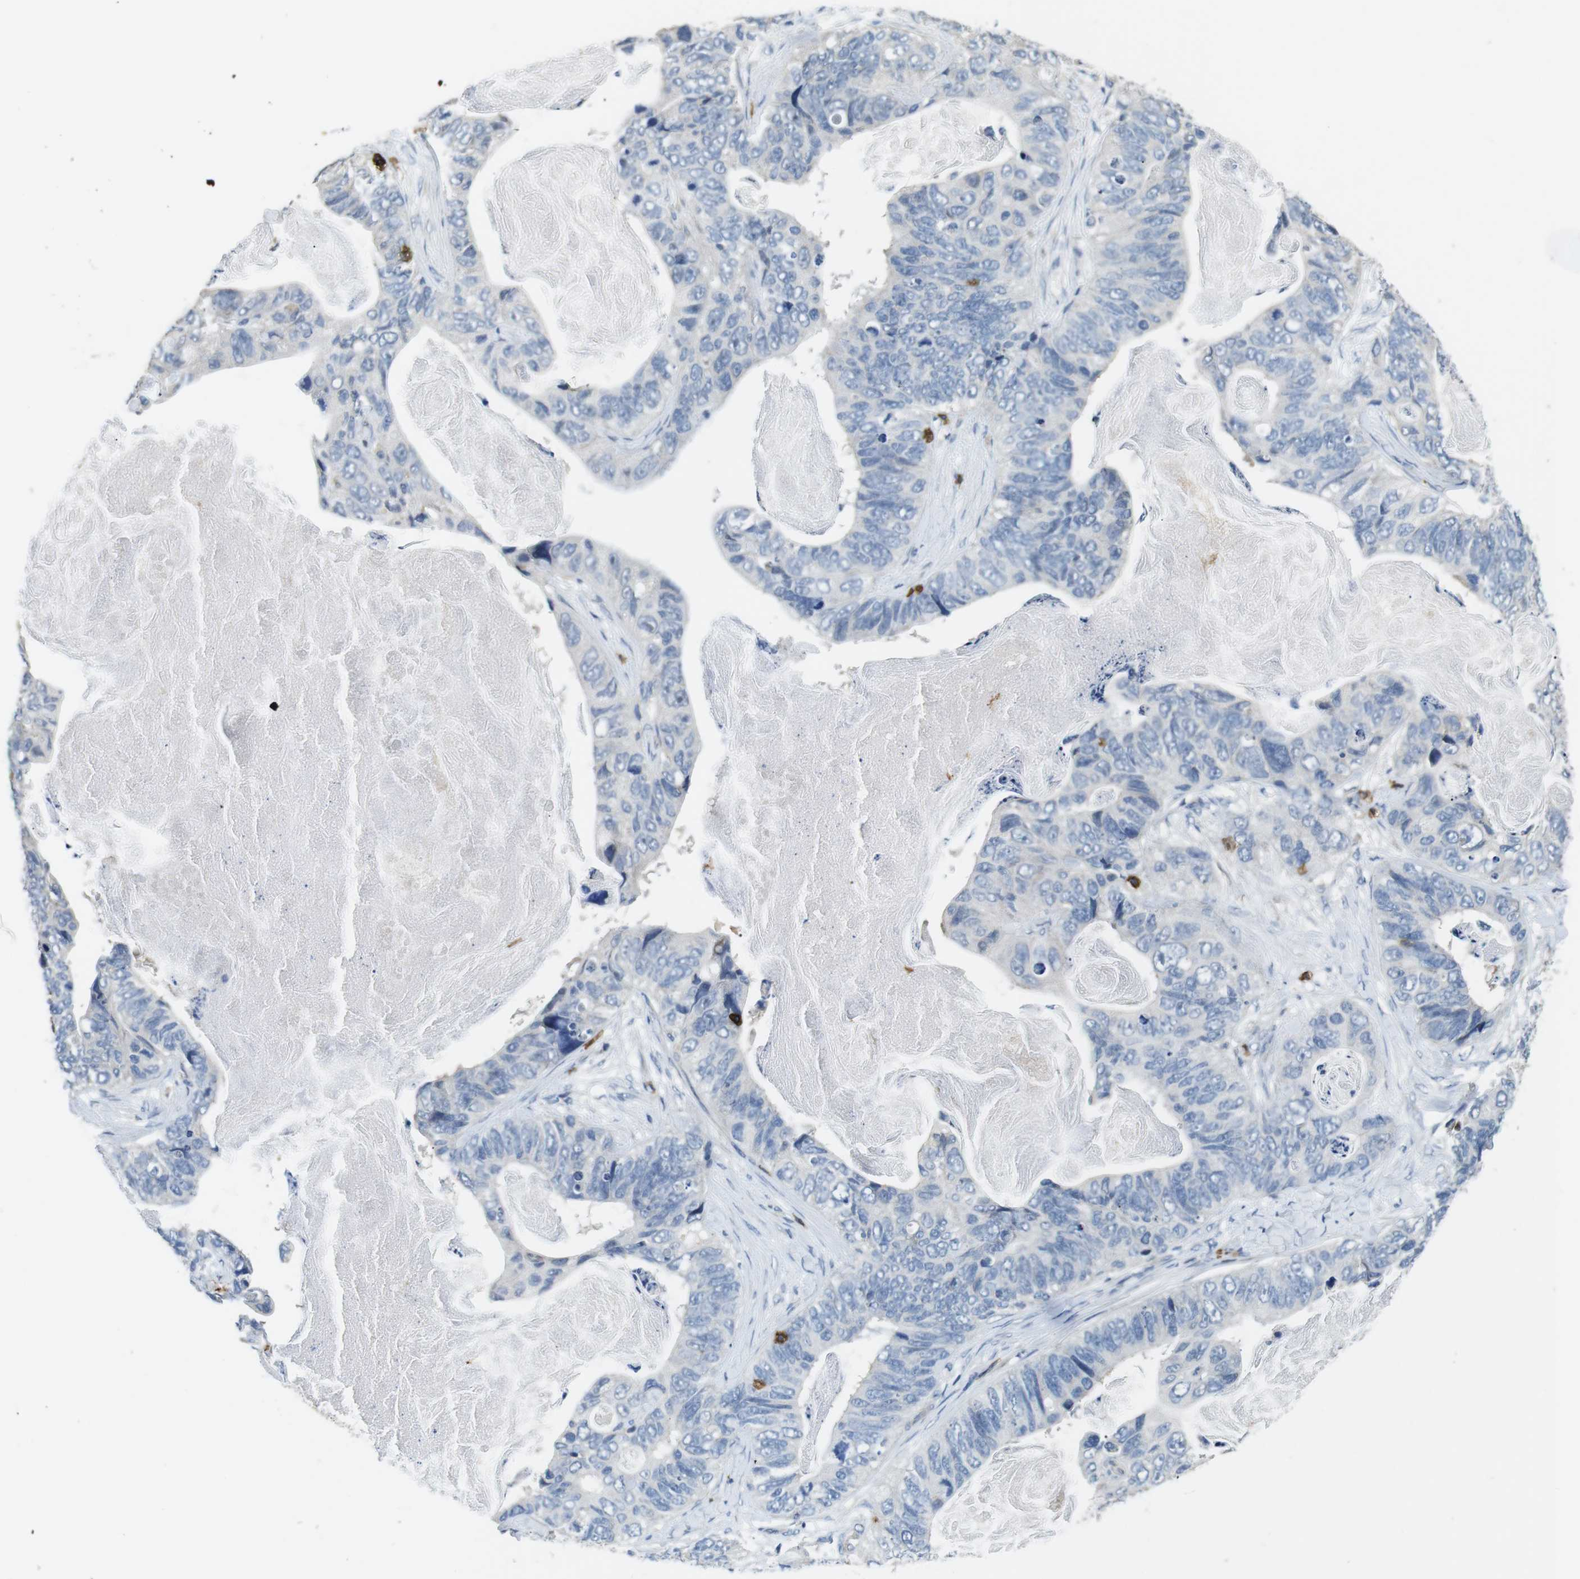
{"staining": {"intensity": "negative", "quantity": "none", "location": "none"}, "tissue": "stomach cancer", "cell_type": "Tumor cells", "image_type": "cancer", "snomed": [{"axis": "morphology", "description": "Adenocarcinoma, NOS"}, {"axis": "topography", "description": "Stomach"}], "caption": "Human stomach cancer stained for a protein using immunohistochemistry (IHC) displays no staining in tumor cells.", "gene": "CD6", "patient": {"sex": "female", "age": 89}}